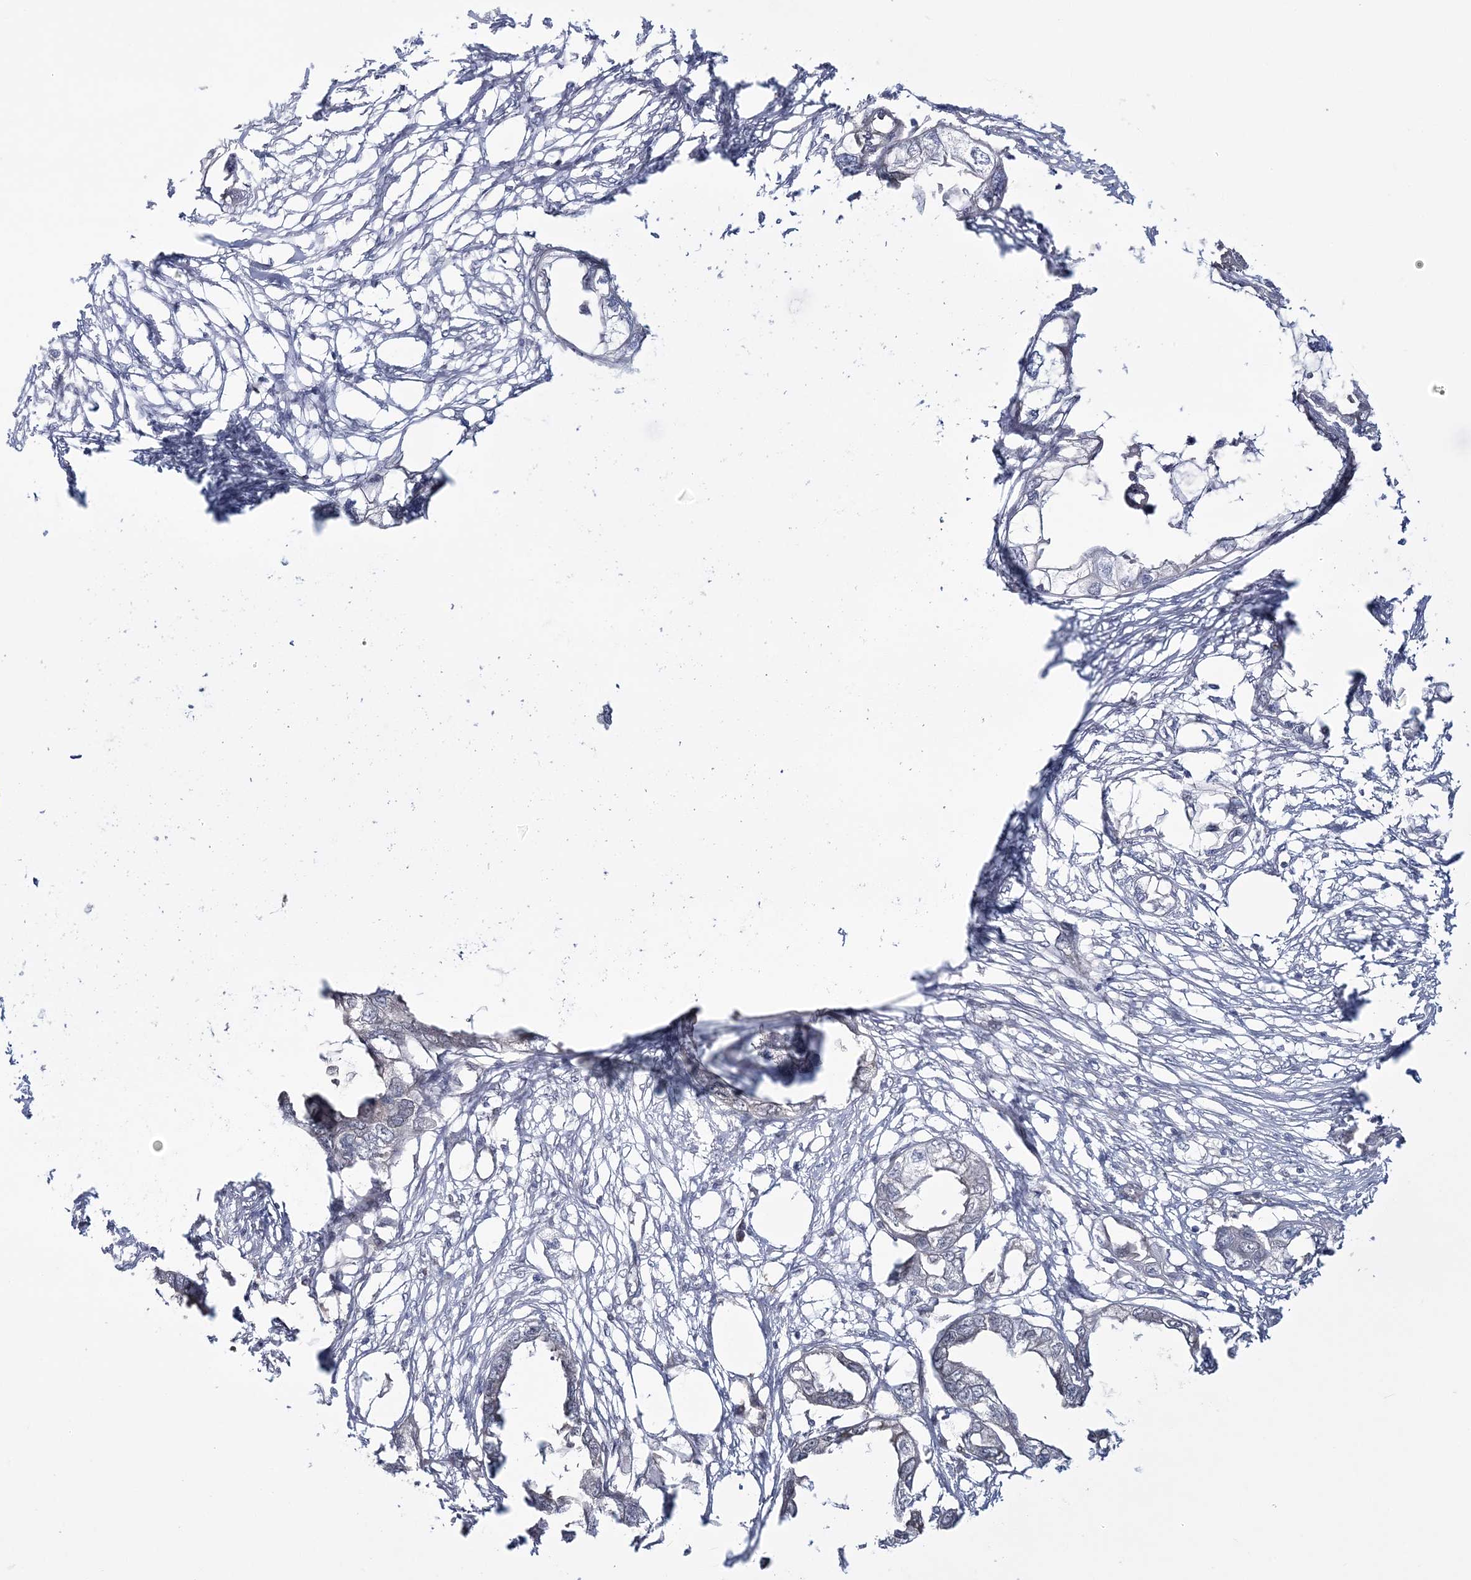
{"staining": {"intensity": "negative", "quantity": "none", "location": "none"}, "tissue": "endometrial cancer", "cell_type": "Tumor cells", "image_type": "cancer", "snomed": [{"axis": "morphology", "description": "Adenocarcinoma, NOS"}, {"axis": "morphology", "description": "Adenocarcinoma, metastatic, NOS"}, {"axis": "topography", "description": "Adipose tissue"}, {"axis": "topography", "description": "Endometrium"}], "caption": "High magnification brightfield microscopy of endometrial cancer stained with DAB (brown) and counterstained with hematoxylin (blue): tumor cells show no significant expression.", "gene": "ZFAND6", "patient": {"sex": "female", "age": 67}}